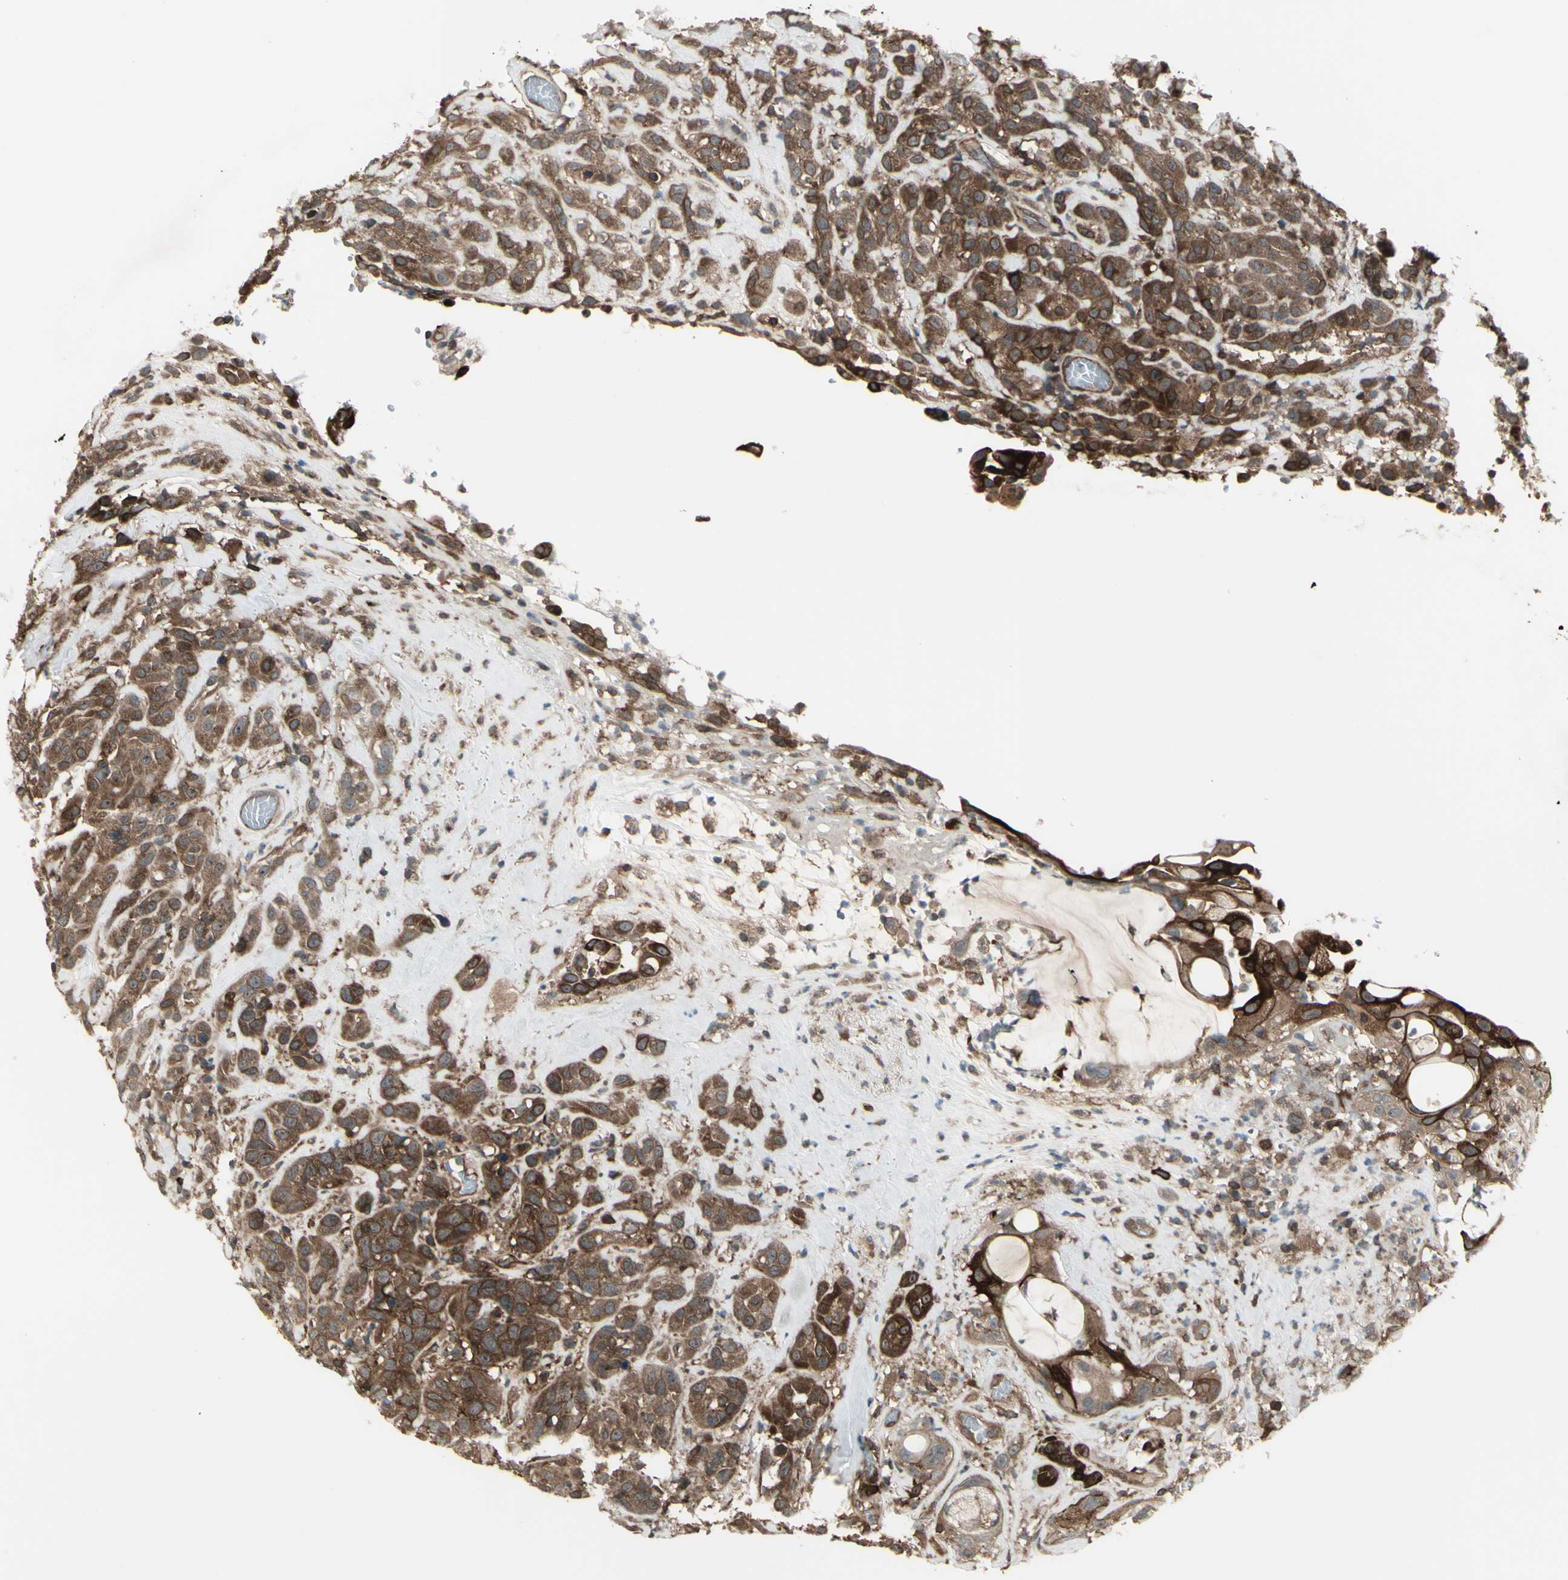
{"staining": {"intensity": "strong", "quantity": ">75%", "location": "cytoplasmic/membranous"}, "tissue": "head and neck cancer", "cell_type": "Tumor cells", "image_type": "cancer", "snomed": [{"axis": "morphology", "description": "Squamous cell carcinoma, NOS"}, {"axis": "topography", "description": "Head-Neck"}], "caption": "Approximately >75% of tumor cells in human head and neck cancer show strong cytoplasmic/membranous protein positivity as visualized by brown immunohistochemical staining.", "gene": "FXYD5", "patient": {"sex": "male", "age": 62}}